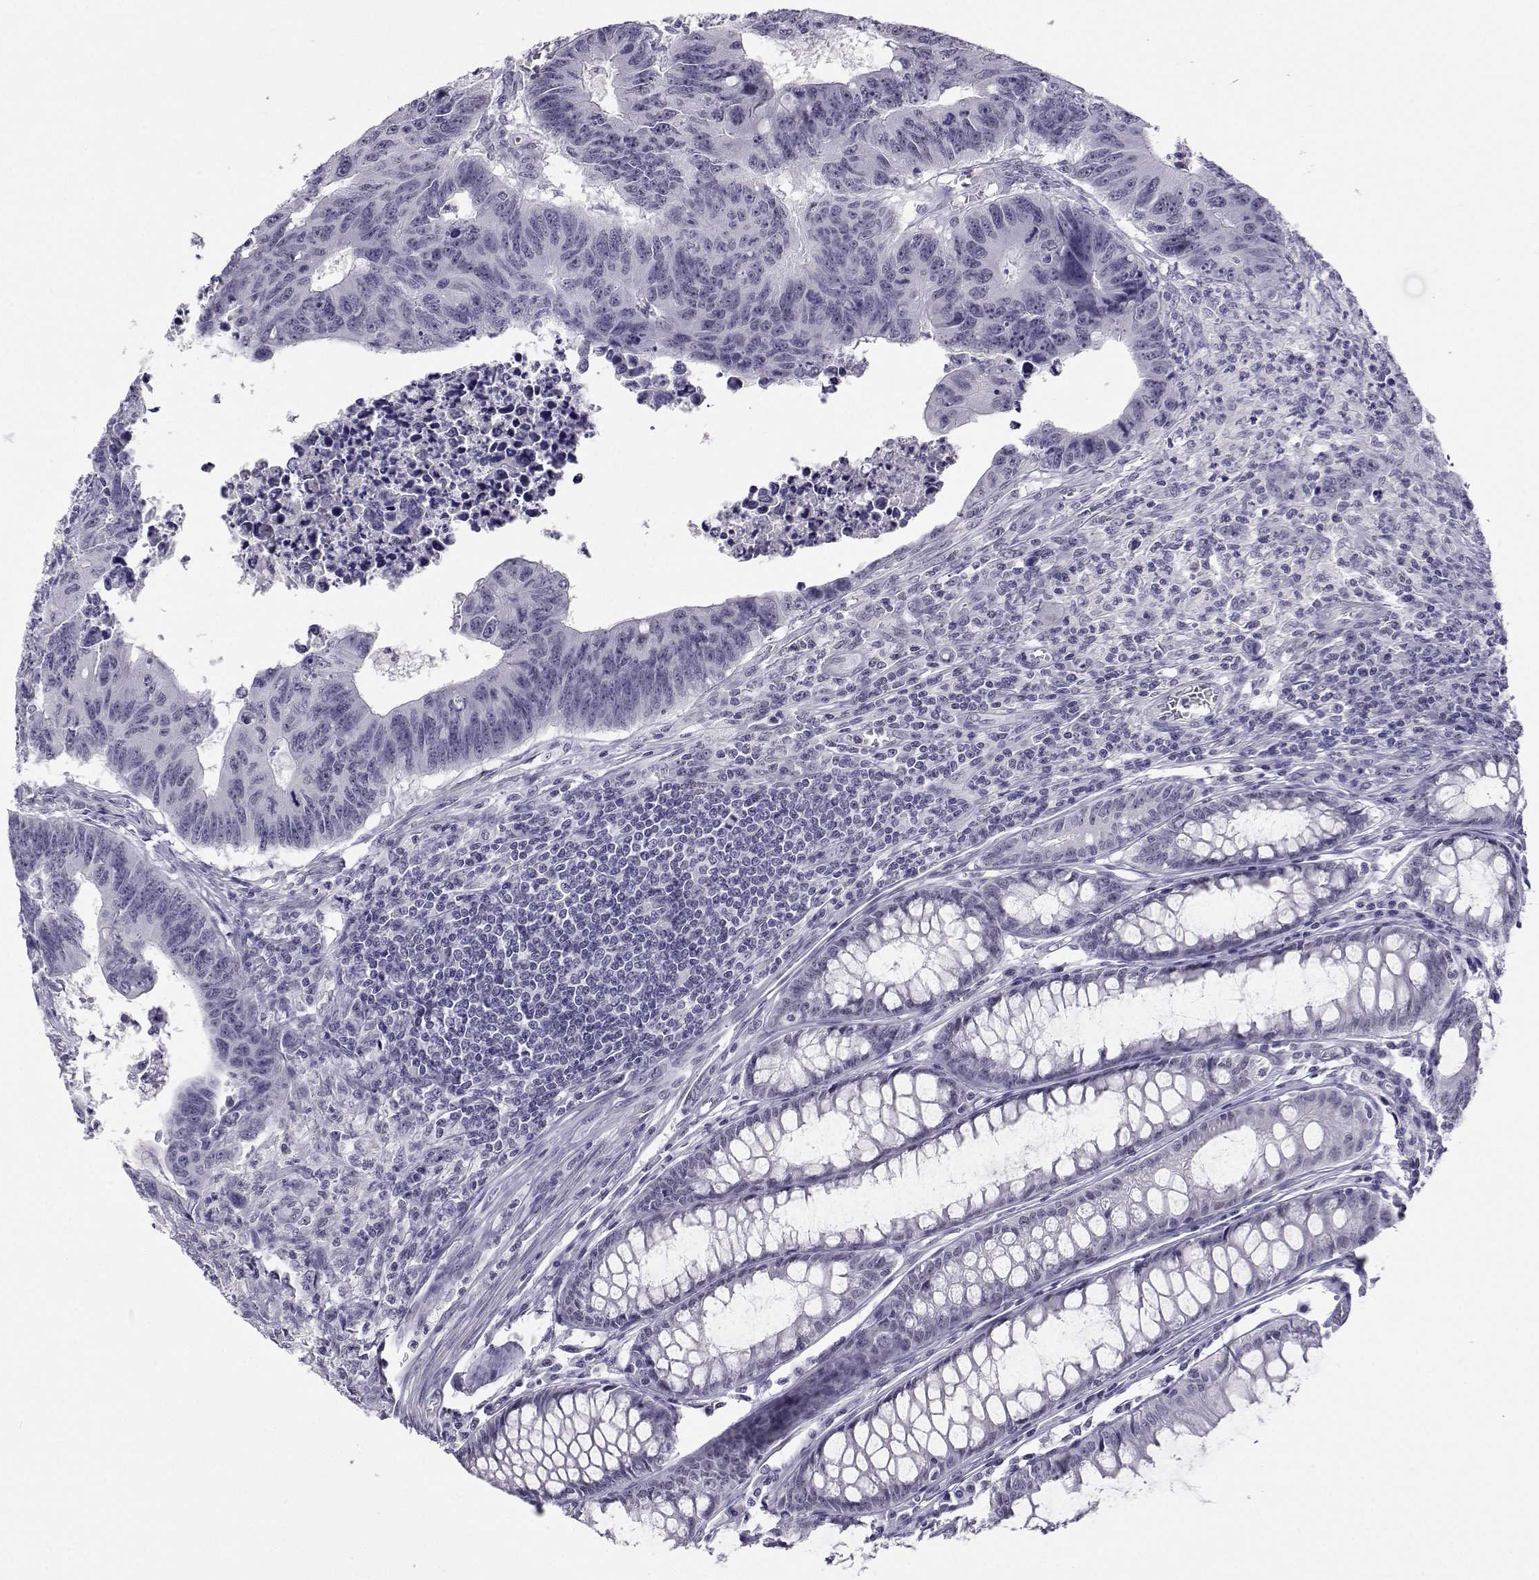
{"staining": {"intensity": "negative", "quantity": "none", "location": "none"}, "tissue": "colorectal cancer", "cell_type": "Tumor cells", "image_type": "cancer", "snomed": [{"axis": "morphology", "description": "Adenocarcinoma, NOS"}, {"axis": "topography", "description": "Rectum"}], "caption": "Tumor cells are negative for brown protein staining in adenocarcinoma (colorectal). (Stains: DAB (3,3'-diaminobenzidine) immunohistochemistry with hematoxylin counter stain, Microscopy: brightfield microscopy at high magnification).", "gene": "MED26", "patient": {"sex": "female", "age": 85}}